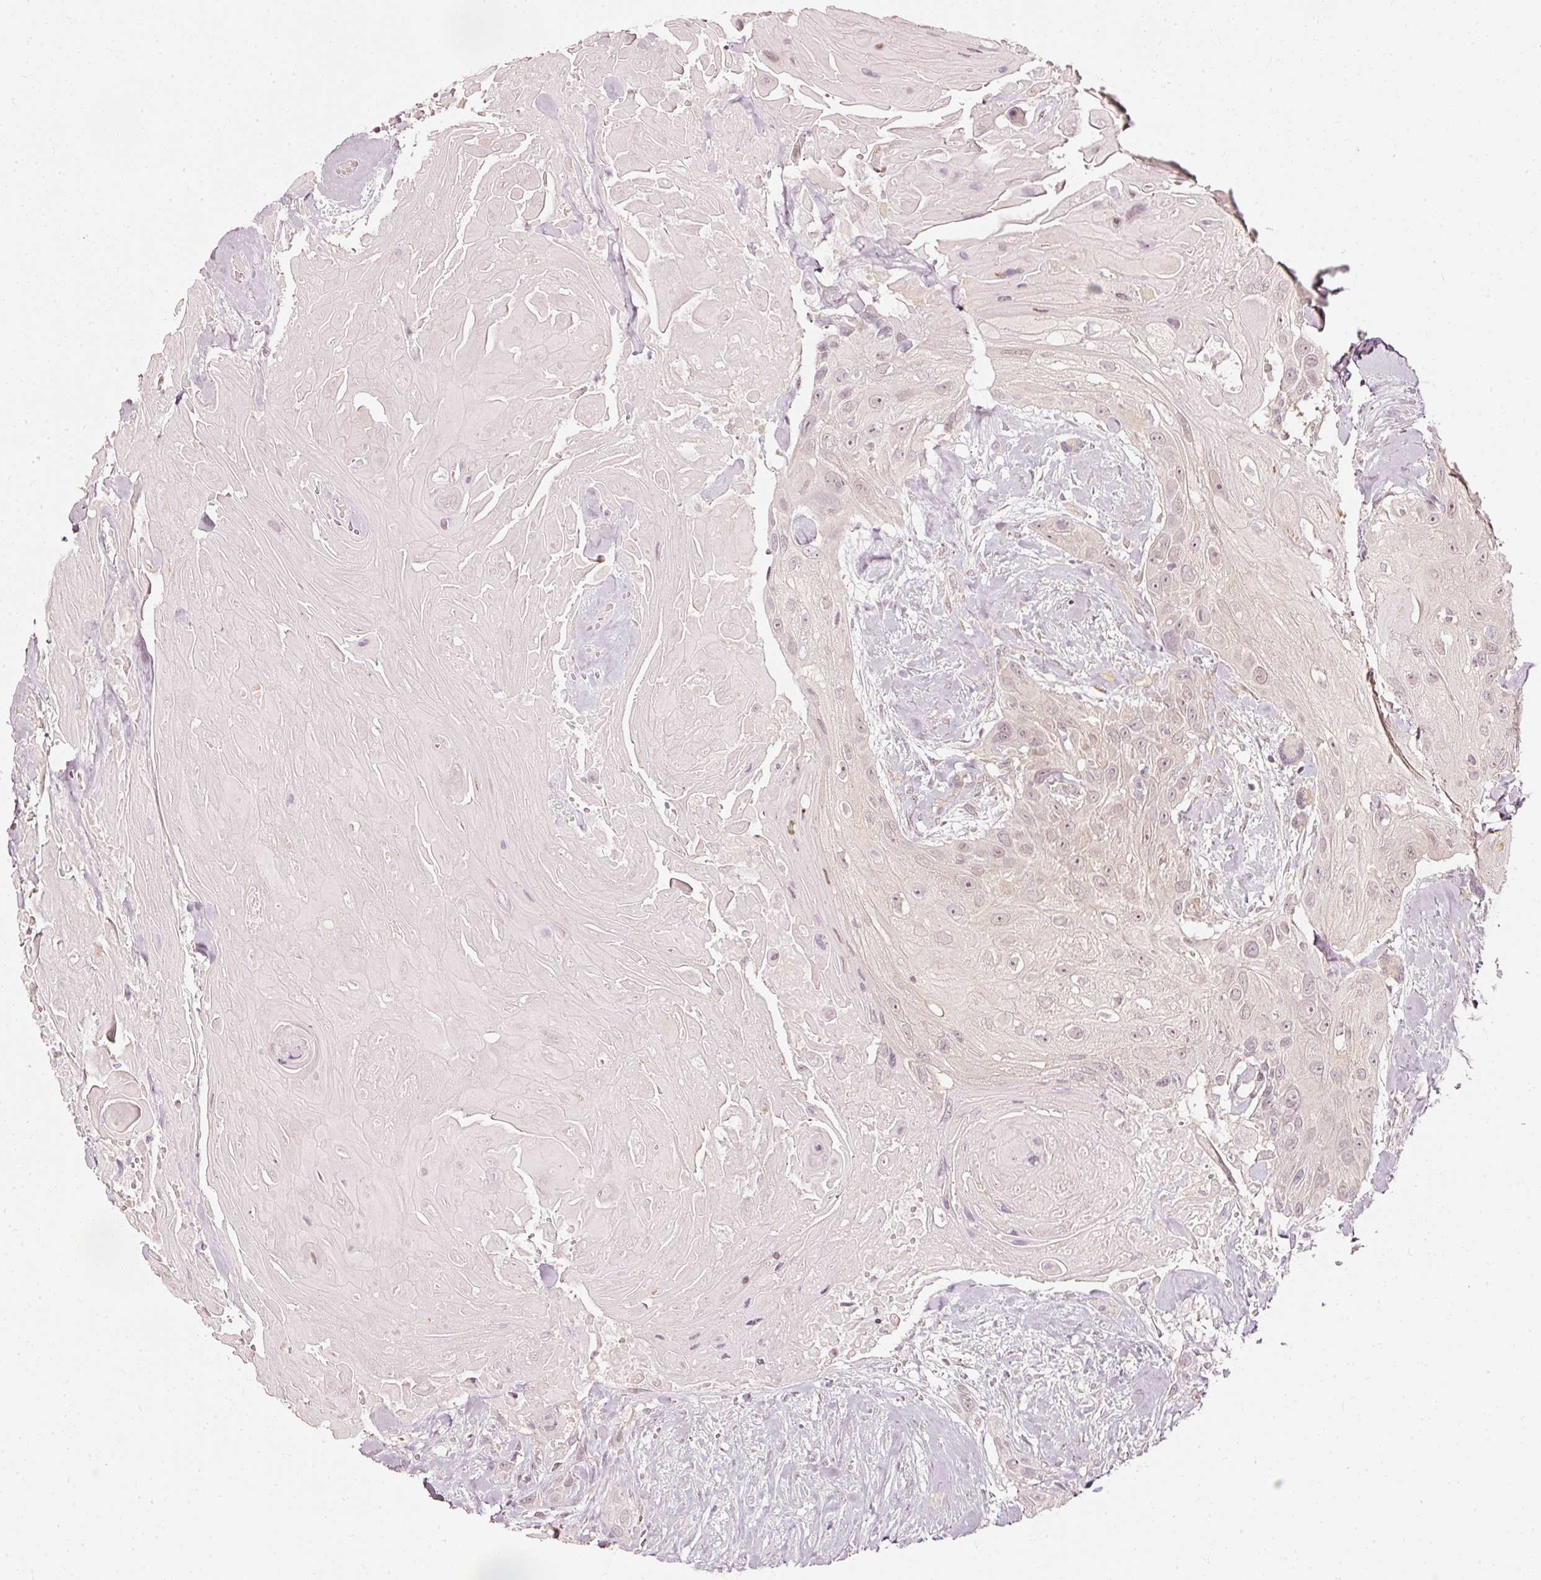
{"staining": {"intensity": "weak", "quantity": "25%-75%", "location": "nuclear"}, "tissue": "head and neck cancer", "cell_type": "Tumor cells", "image_type": "cancer", "snomed": [{"axis": "morphology", "description": "Squamous cell carcinoma, NOS"}, {"axis": "topography", "description": "Head-Neck"}], "caption": "Head and neck cancer stained with DAB (3,3'-diaminobenzidine) IHC exhibits low levels of weak nuclear staining in about 25%-75% of tumor cells. The staining was performed using DAB (3,3'-diaminobenzidine), with brown indicating positive protein expression. Nuclei are stained blue with hematoxylin.", "gene": "DRD2", "patient": {"sex": "male", "age": 81}}